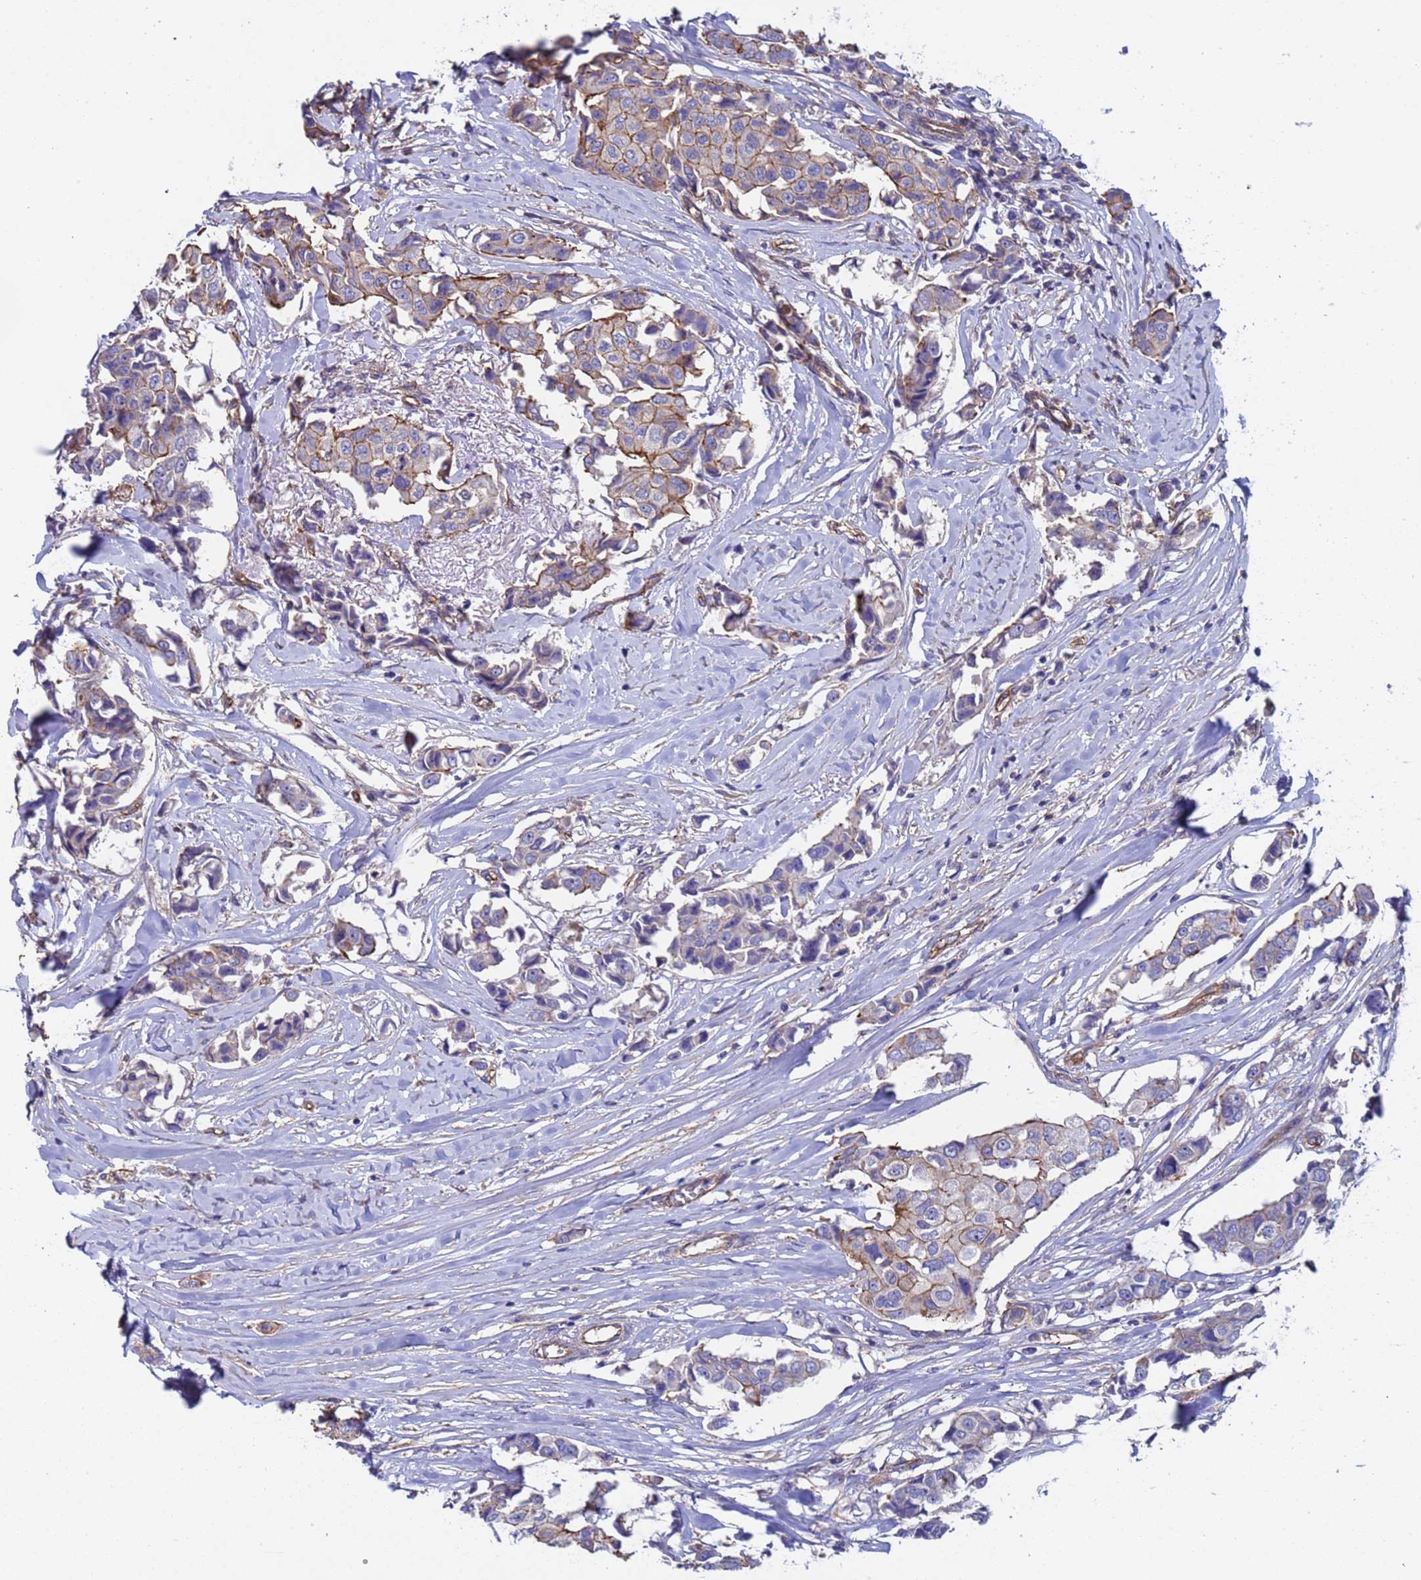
{"staining": {"intensity": "moderate", "quantity": "25%-75%", "location": "cytoplasmic/membranous"}, "tissue": "breast cancer", "cell_type": "Tumor cells", "image_type": "cancer", "snomed": [{"axis": "morphology", "description": "Duct carcinoma"}, {"axis": "topography", "description": "Breast"}], "caption": "Breast invasive ductal carcinoma stained with a brown dye displays moderate cytoplasmic/membranous positive staining in about 25%-75% of tumor cells.", "gene": "ZNF248", "patient": {"sex": "female", "age": 80}}